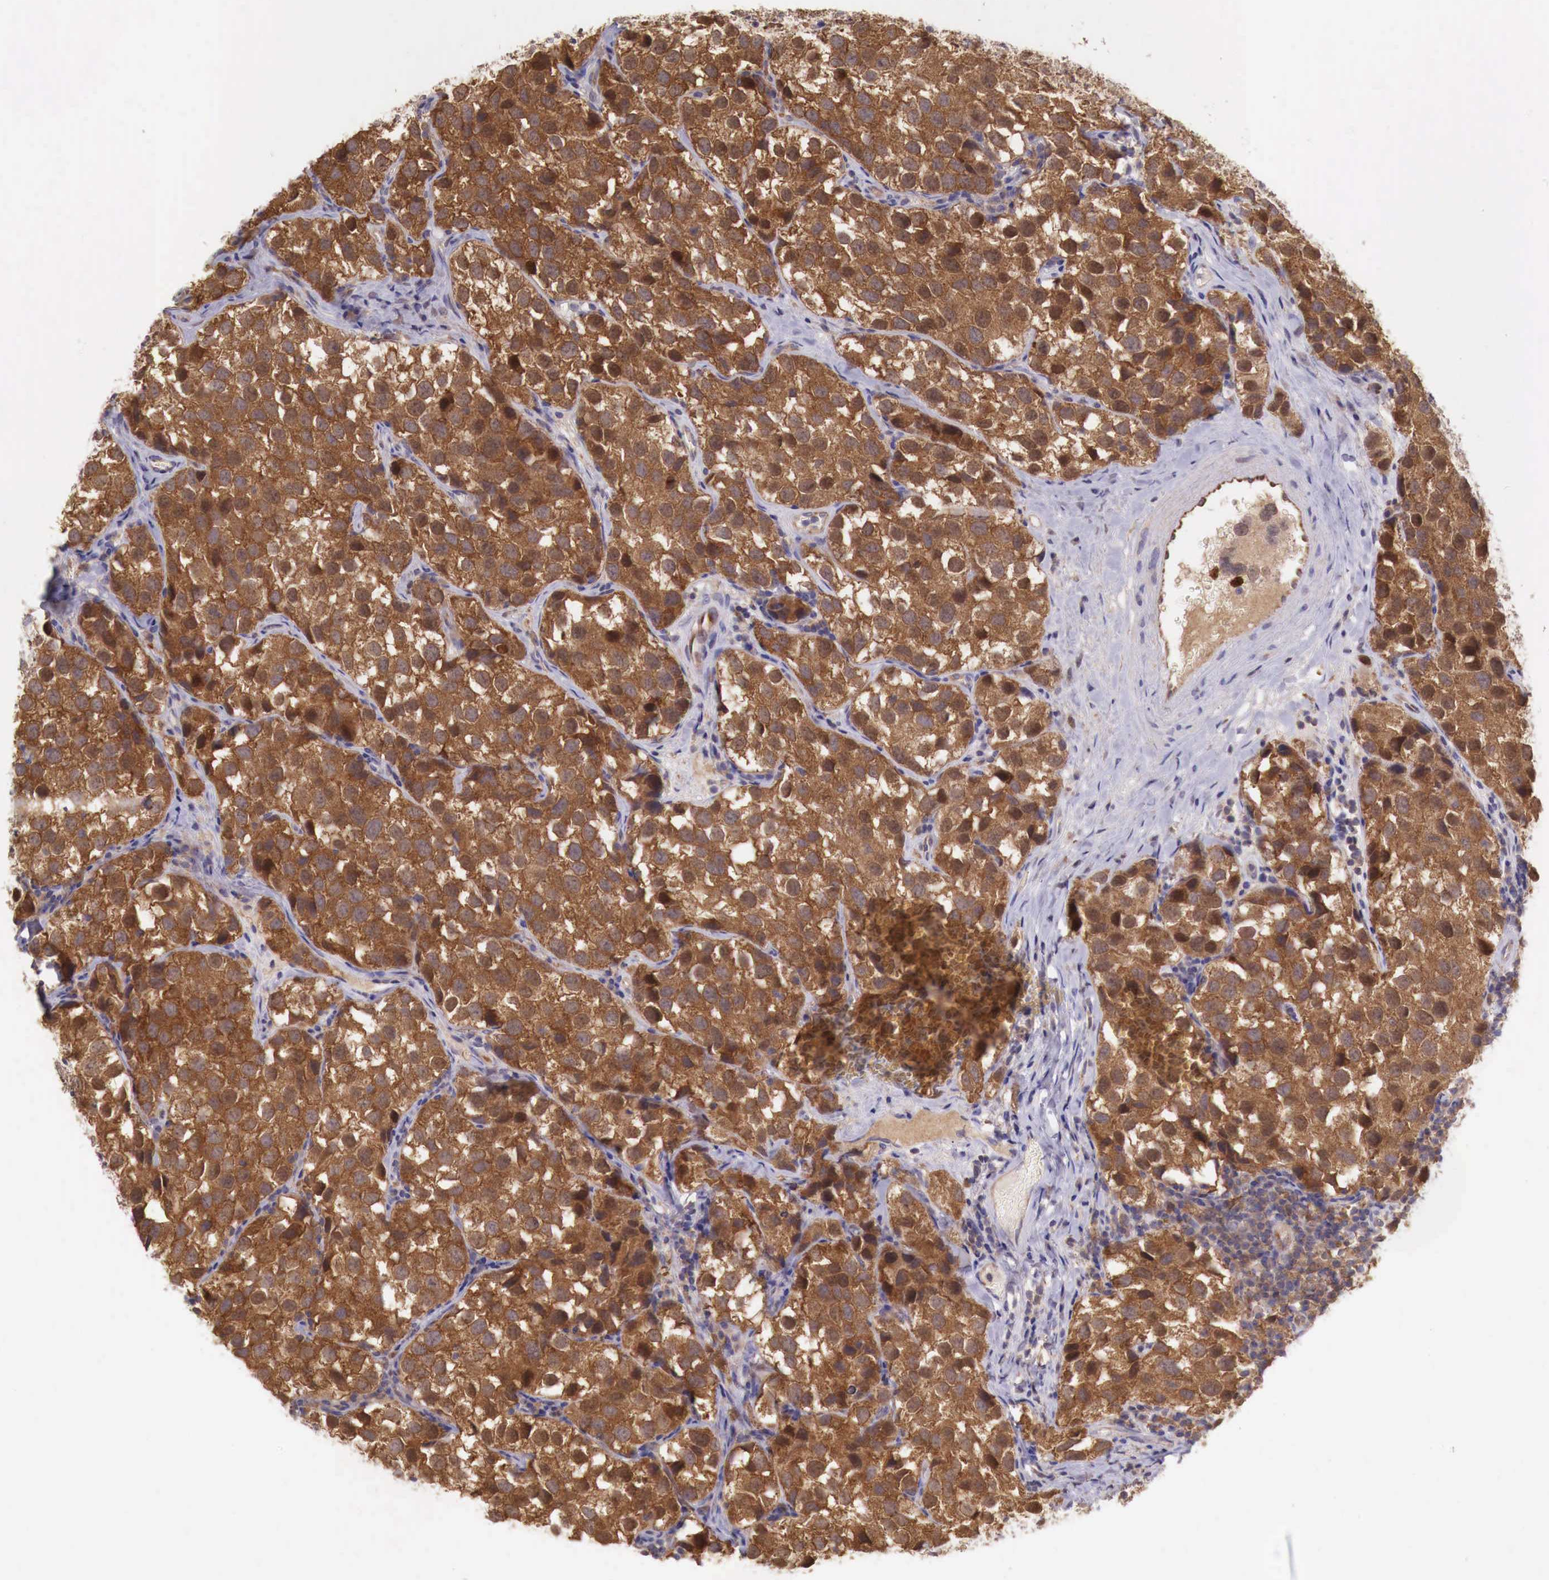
{"staining": {"intensity": "strong", "quantity": ">75%", "location": "cytoplasmic/membranous"}, "tissue": "testis cancer", "cell_type": "Tumor cells", "image_type": "cancer", "snomed": [{"axis": "morphology", "description": "Seminoma, NOS"}, {"axis": "topography", "description": "Testis"}], "caption": "Human seminoma (testis) stained for a protein (brown) shows strong cytoplasmic/membranous positive expression in approximately >75% of tumor cells.", "gene": "GAB2", "patient": {"sex": "male", "age": 39}}